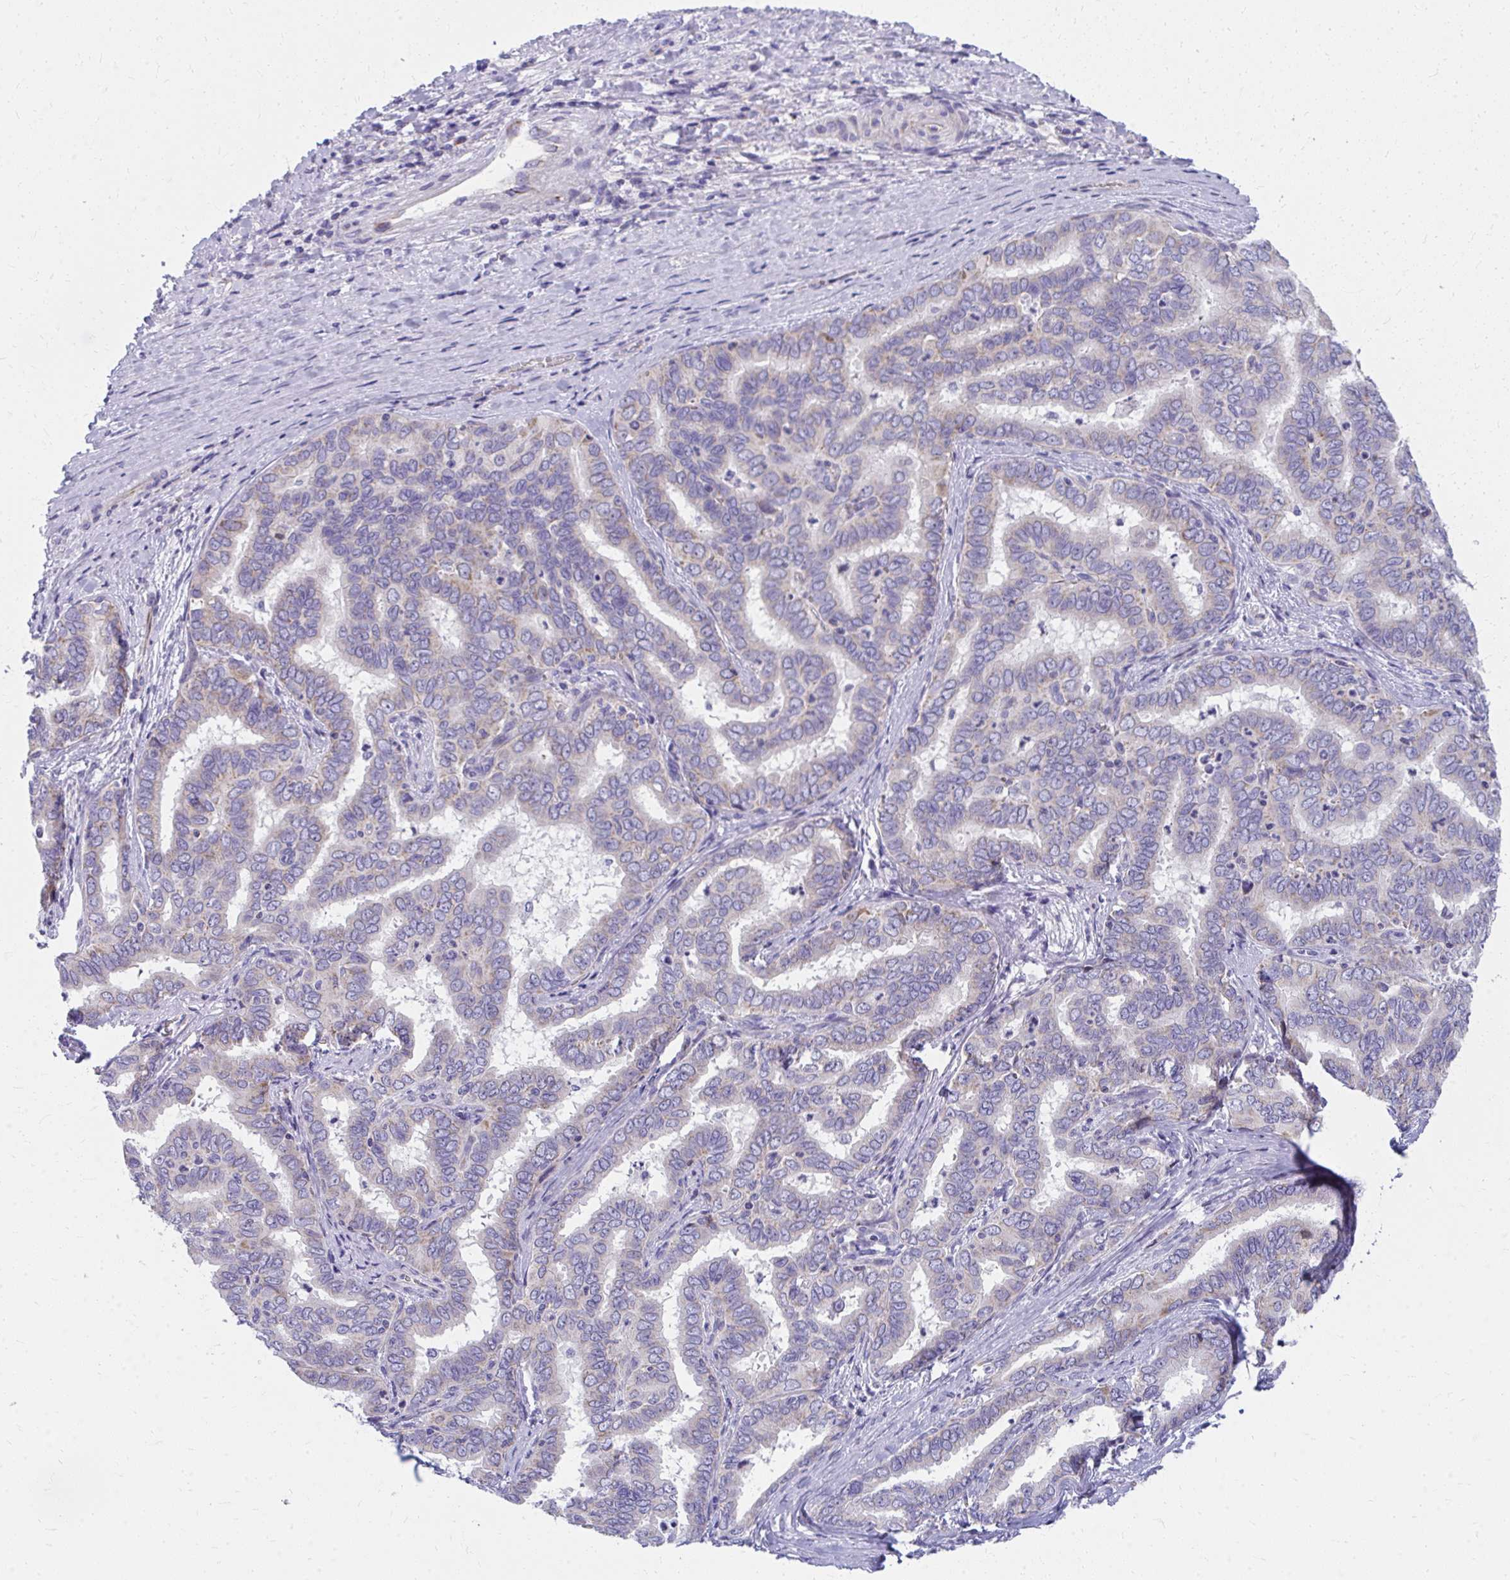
{"staining": {"intensity": "negative", "quantity": "none", "location": "none"}, "tissue": "liver cancer", "cell_type": "Tumor cells", "image_type": "cancer", "snomed": [{"axis": "morphology", "description": "Cholangiocarcinoma"}, {"axis": "topography", "description": "Liver"}], "caption": "This image is of cholangiocarcinoma (liver) stained with immunohistochemistry (IHC) to label a protein in brown with the nuclei are counter-stained blue. There is no staining in tumor cells. Nuclei are stained in blue.", "gene": "IL37", "patient": {"sex": "female", "age": 64}}